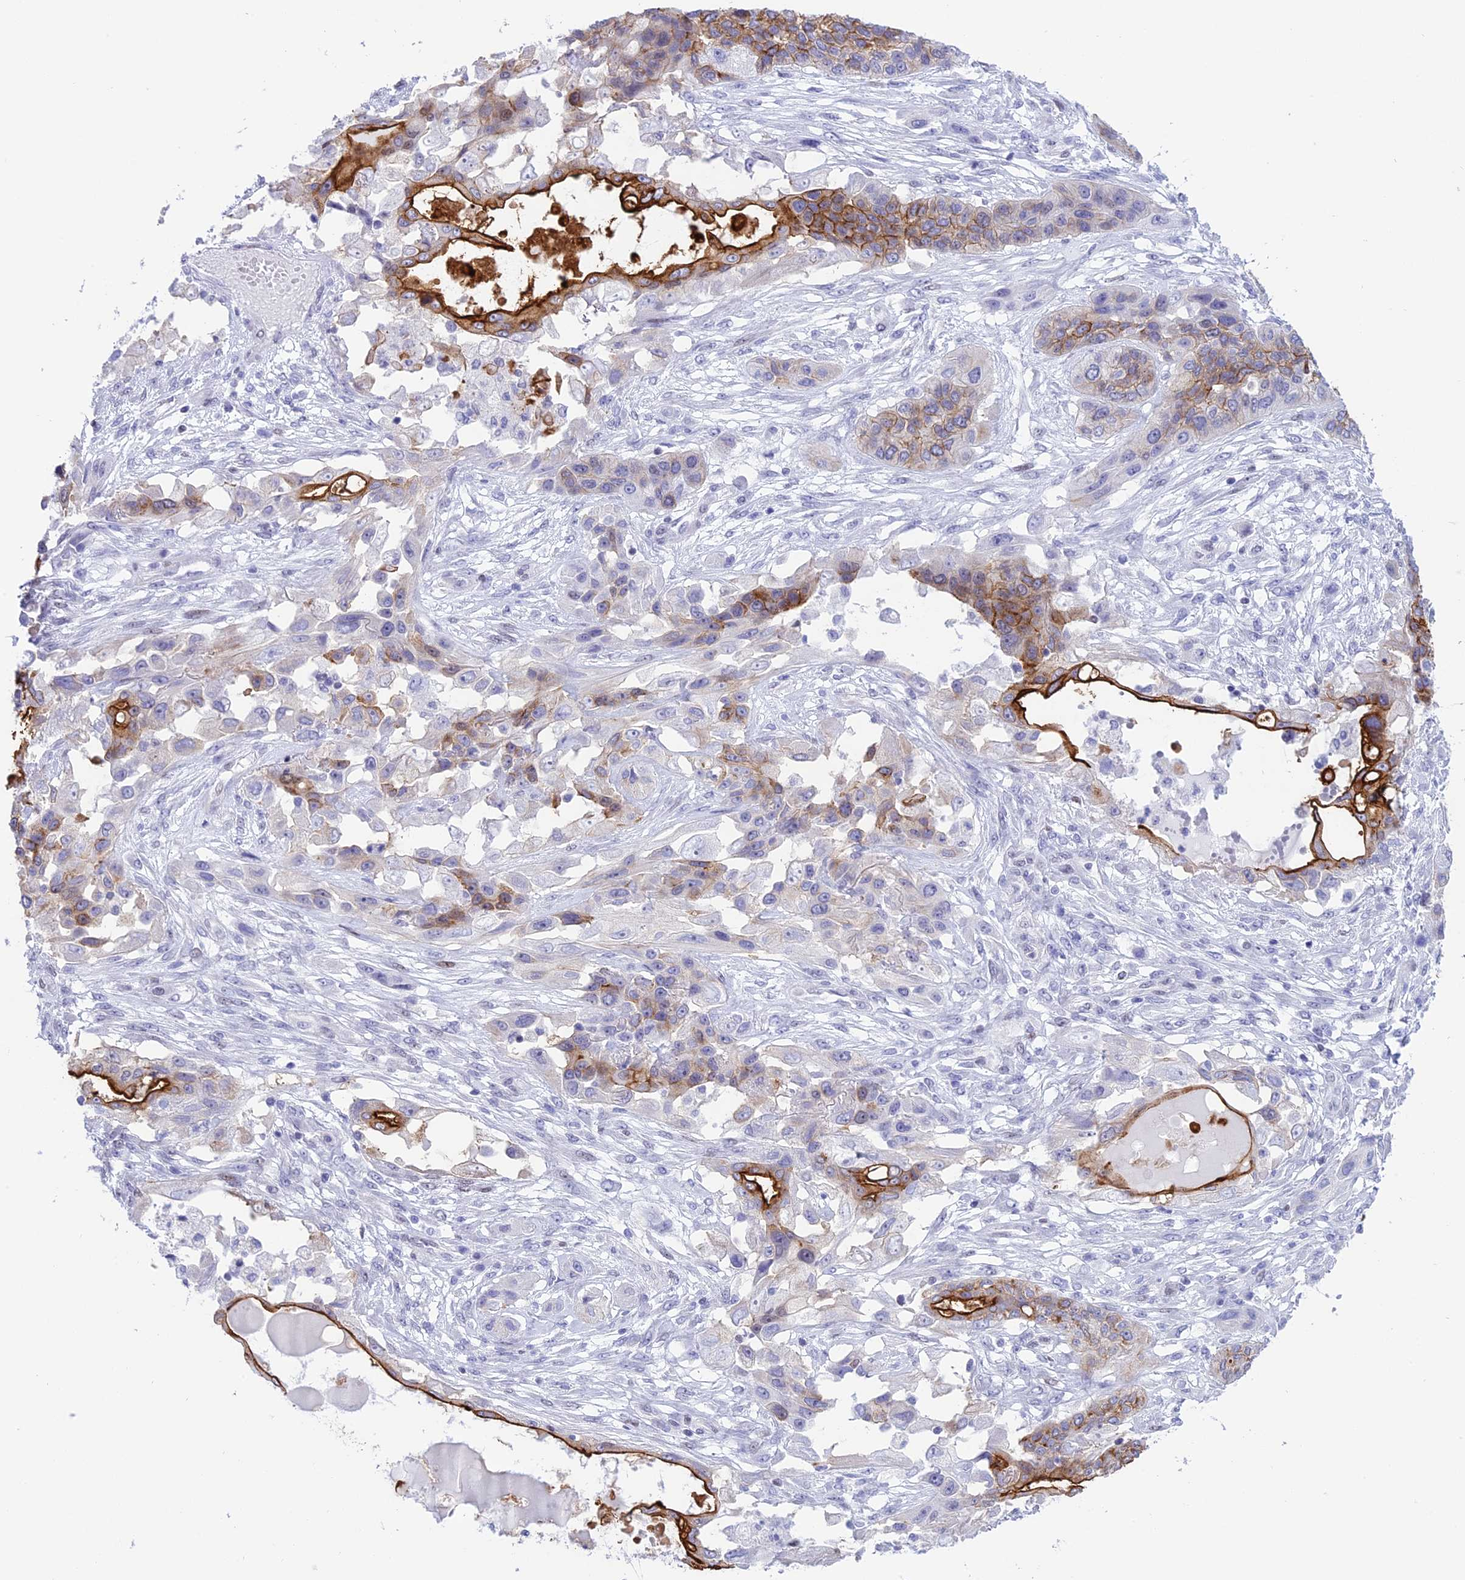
{"staining": {"intensity": "strong", "quantity": "25%-75%", "location": "cytoplasmic/membranous"}, "tissue": "lung cancer", "cell_type": "Tumor cells", "image_type": "cancer", "snomed": [{"axis": "morphology", "description": "Squamous cell carcinoma, NOS"}, {"axis": "topography", "description": "Lung"}], "caption": "Human lung squamous cell carcinoma stained with a protein marker exhibits strong staining in tumor cells.", "gene": "SPIRE2", "patient": {"sex": "female", "age": 70}}